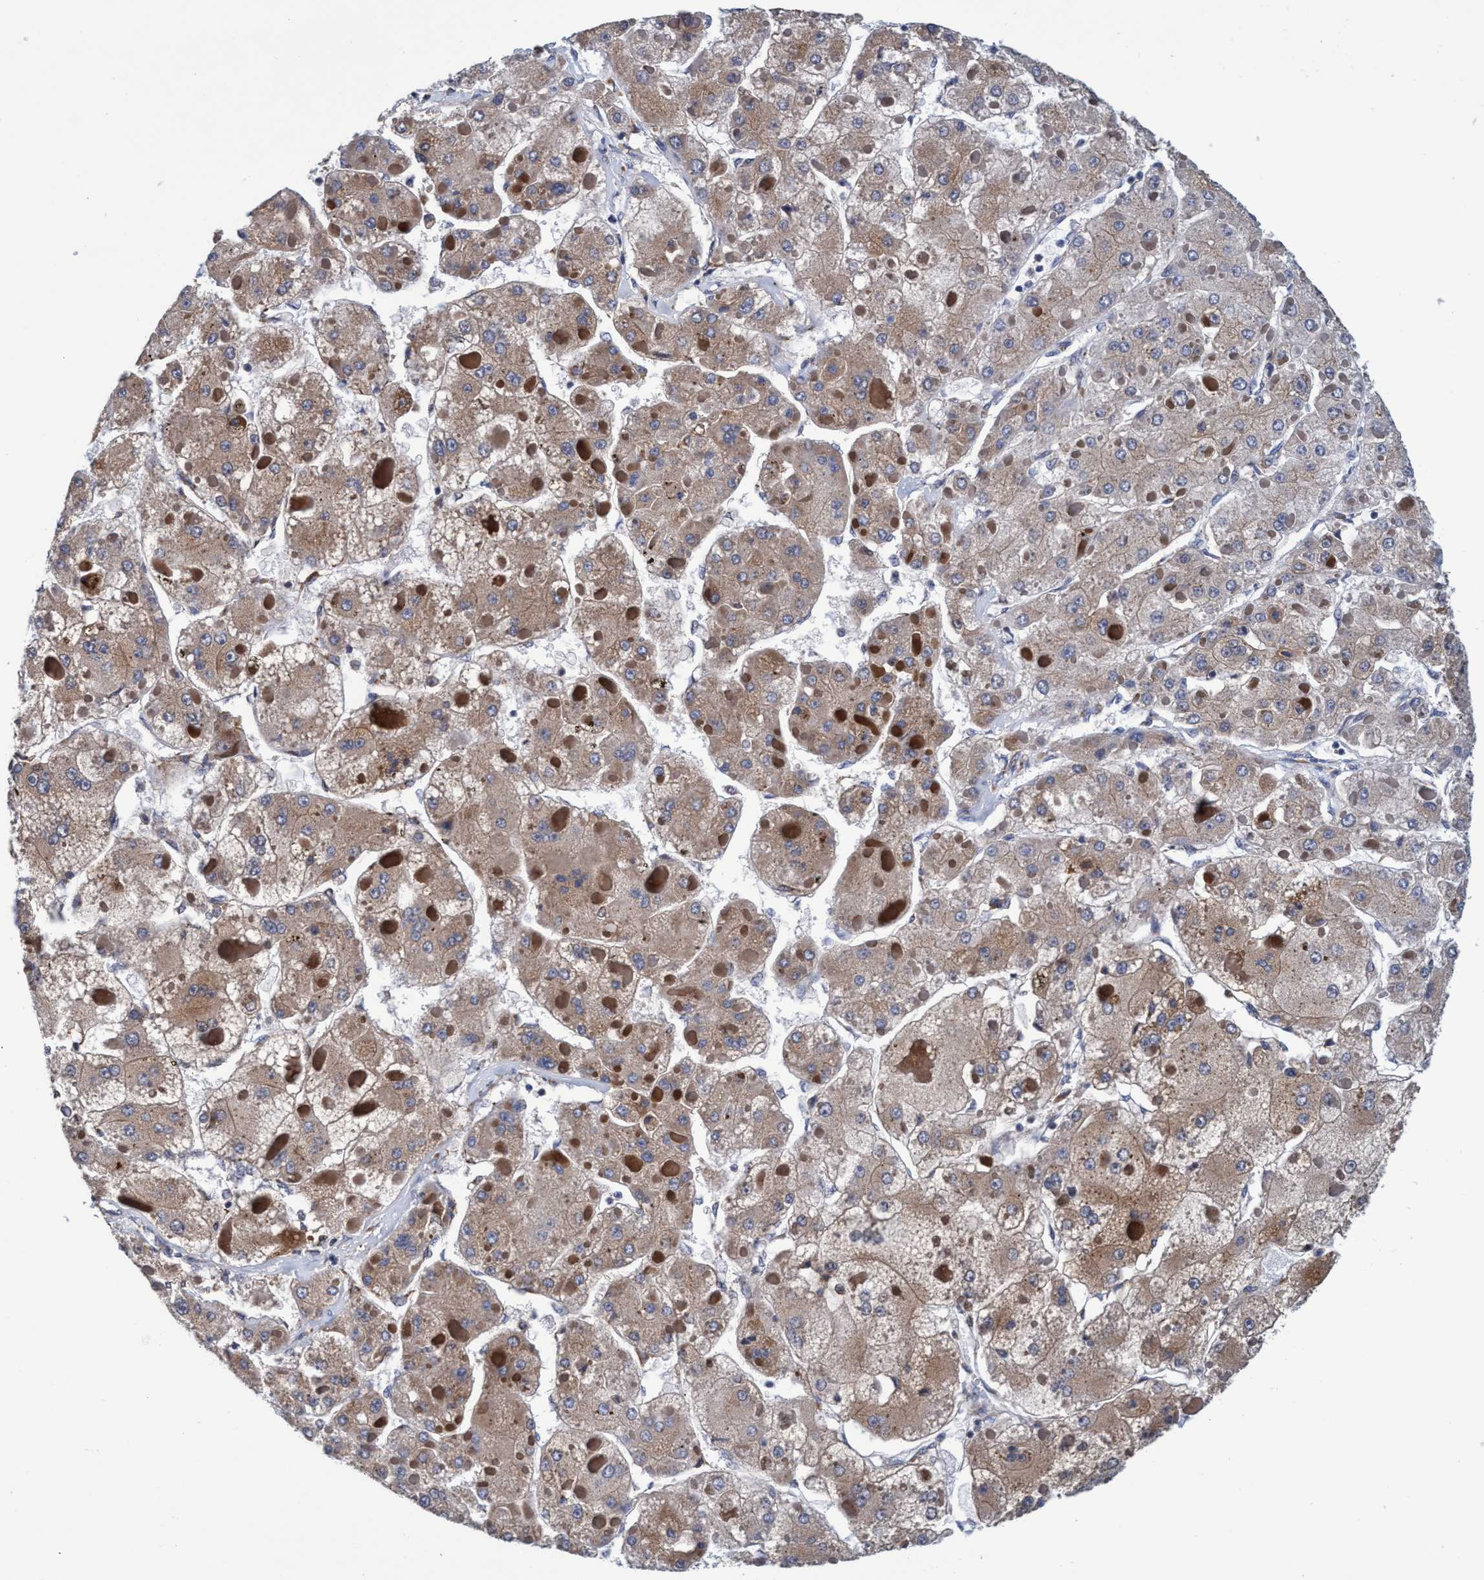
{"staining": {"intensity": "weak", "quantity": ">75%", "location": "cytoplasmic/membranous"}, "tissue": "liver cancer", "cell_type": "Tumor cells", "image_type": "cancer", "snomed": [{"axis": "morphology", "description": "Carcinoma, Hepatocellular, NOS"}, {"axis": "topography", "description": "Liver"}], "caption": "There is low levels of weak cytoplasmic/membranous positivity in tumor cells of liver hepatocellular carcinoma, as demonstrated by immunohistochemical staining (brown color).", "gene": "CALCOCO2", "patient": {"sex": "female", "age": 73}}